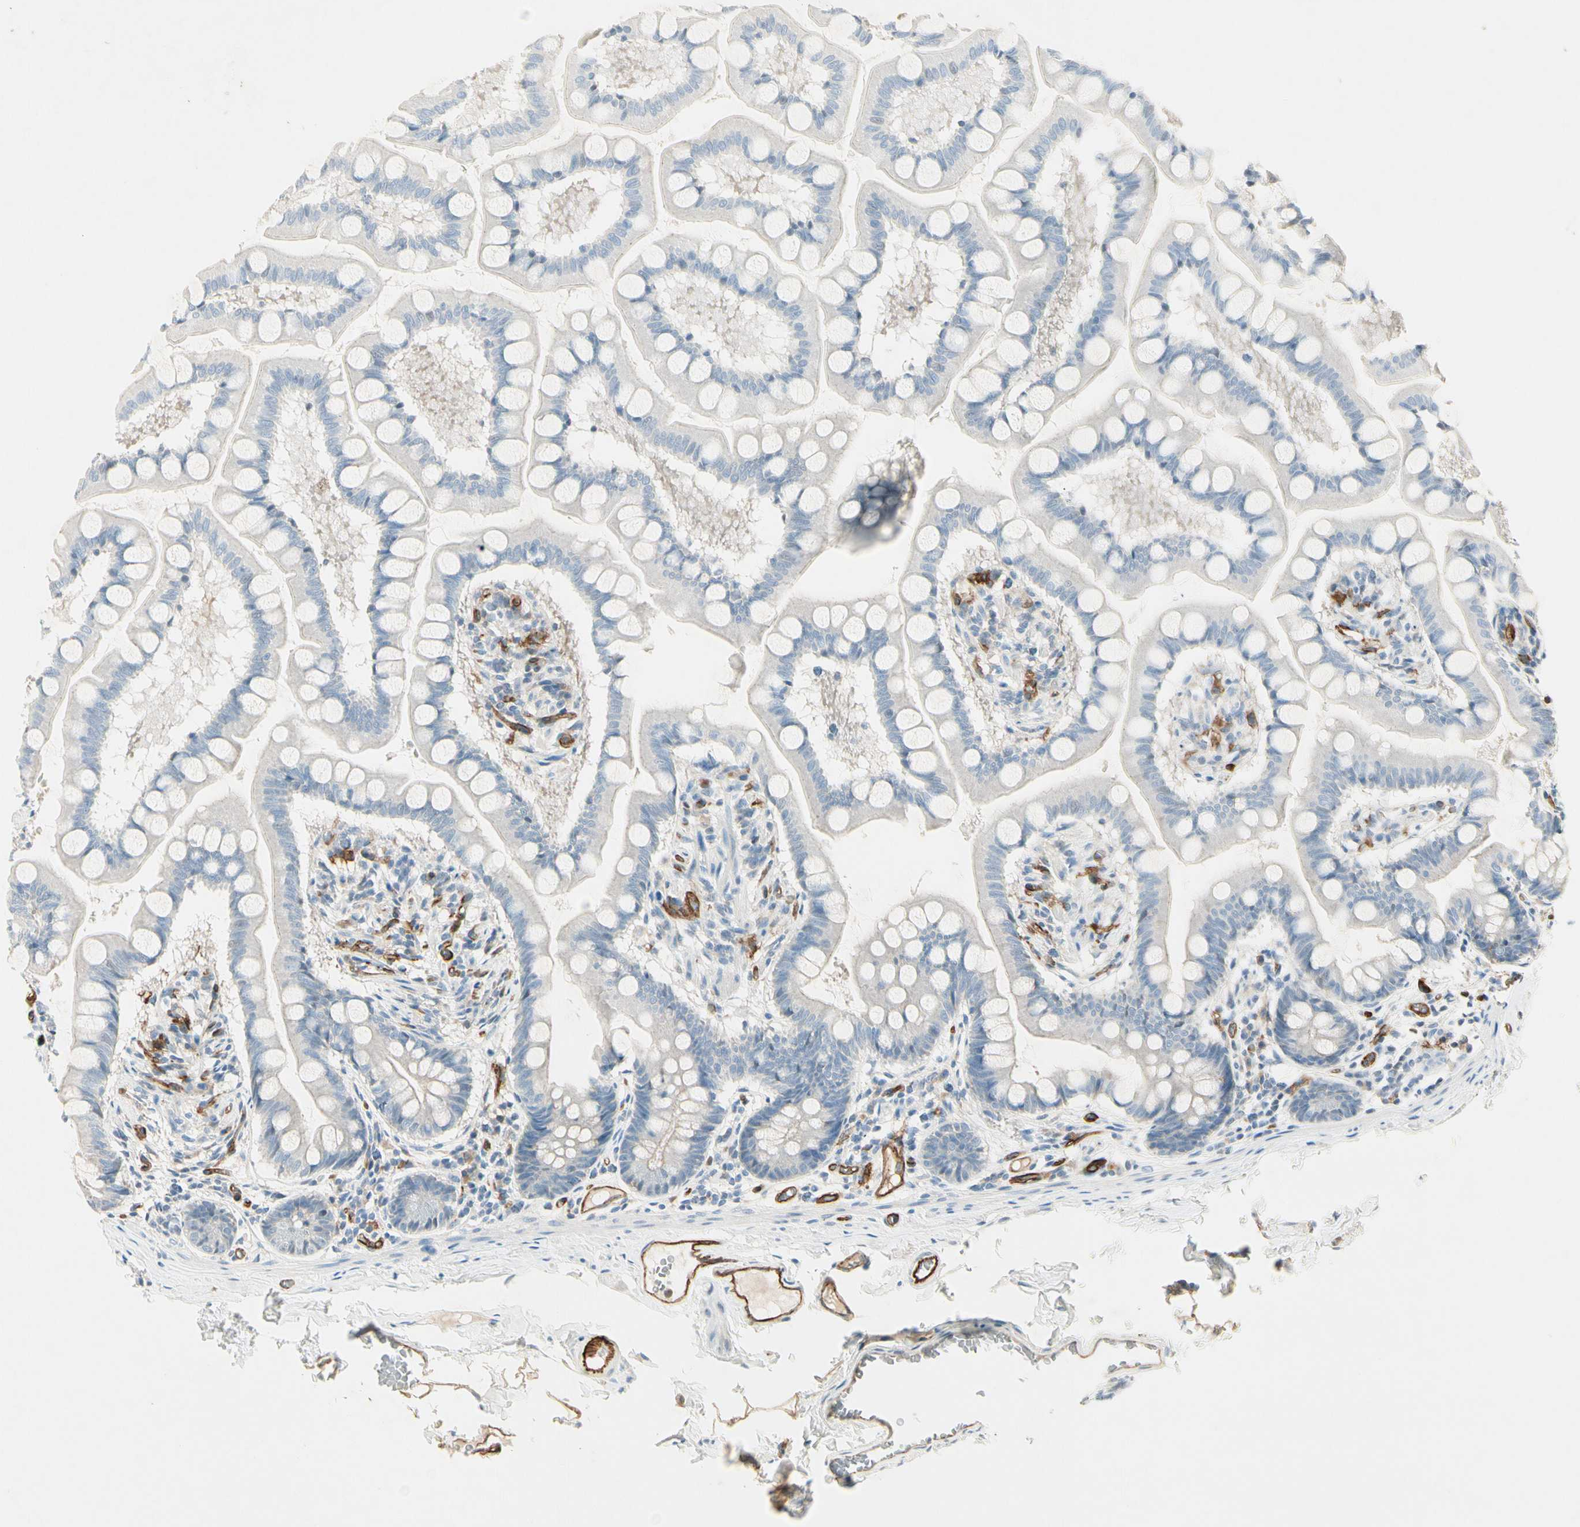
{"staining": {"intensity": "negative", "quantity": "none", "location": "none"}, "tissue": "small intestine", "cell_type": "Glandular cells", "image_type": "normal", "snomed": [{"axis": "morphology", "description": "Normal tissue, NOS"}, {"axis": "topography", "description": "Small intestine"}], "caption": "Immunohistochemistry (IHC) of benign human small intestine displays no expression in glandular cells.", "gene": "CD93", "patient": {"sex": "male", "age": 41}}